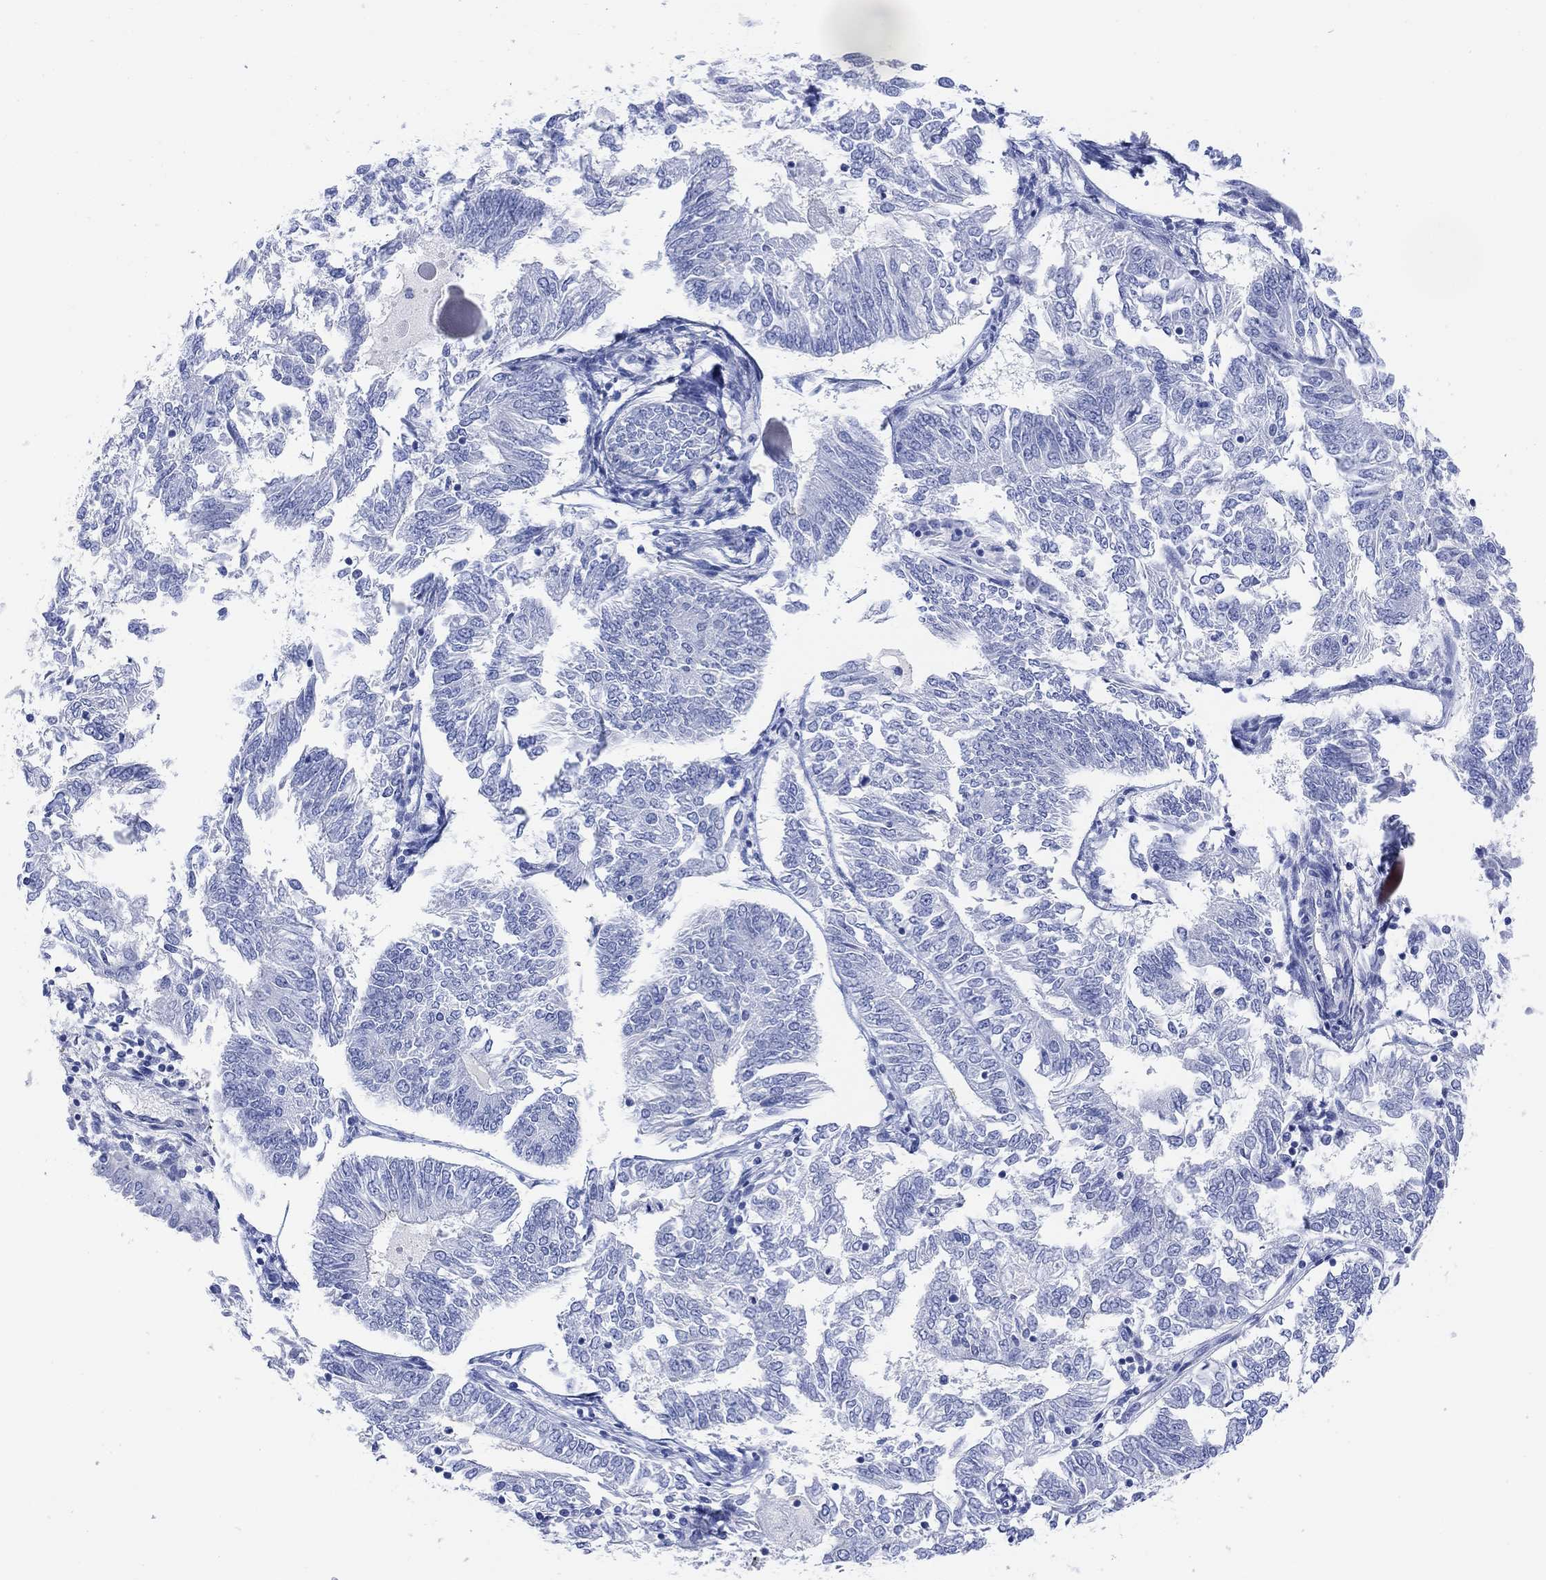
{"staining": {"intensity": "negative", "quantity": "none", "location": "none"}, "tissue": "endometrial cancer", "cell_type": "Tumor cells", "image_type": "cancer", "snomed": [{"axis": "morphology", "description": "Adenocarcinoma, NOS"}, {"axis": "topography", "description": "Endometrium"}], "caption": "IHC histopathology image of neoplastic tissue: human endometrial cancer (adenocarcinoma) stained with DAB (3,3'-diaminobenzidine) displays no significant protein staining in tumor cells. (Brightfield microscopy of DAB (3,3'-diaminobenzidine) immunohistochemistry (IHC) at high magnification).", "gene": "GNG13", "patient": {"sex": "female", "age": 58}}